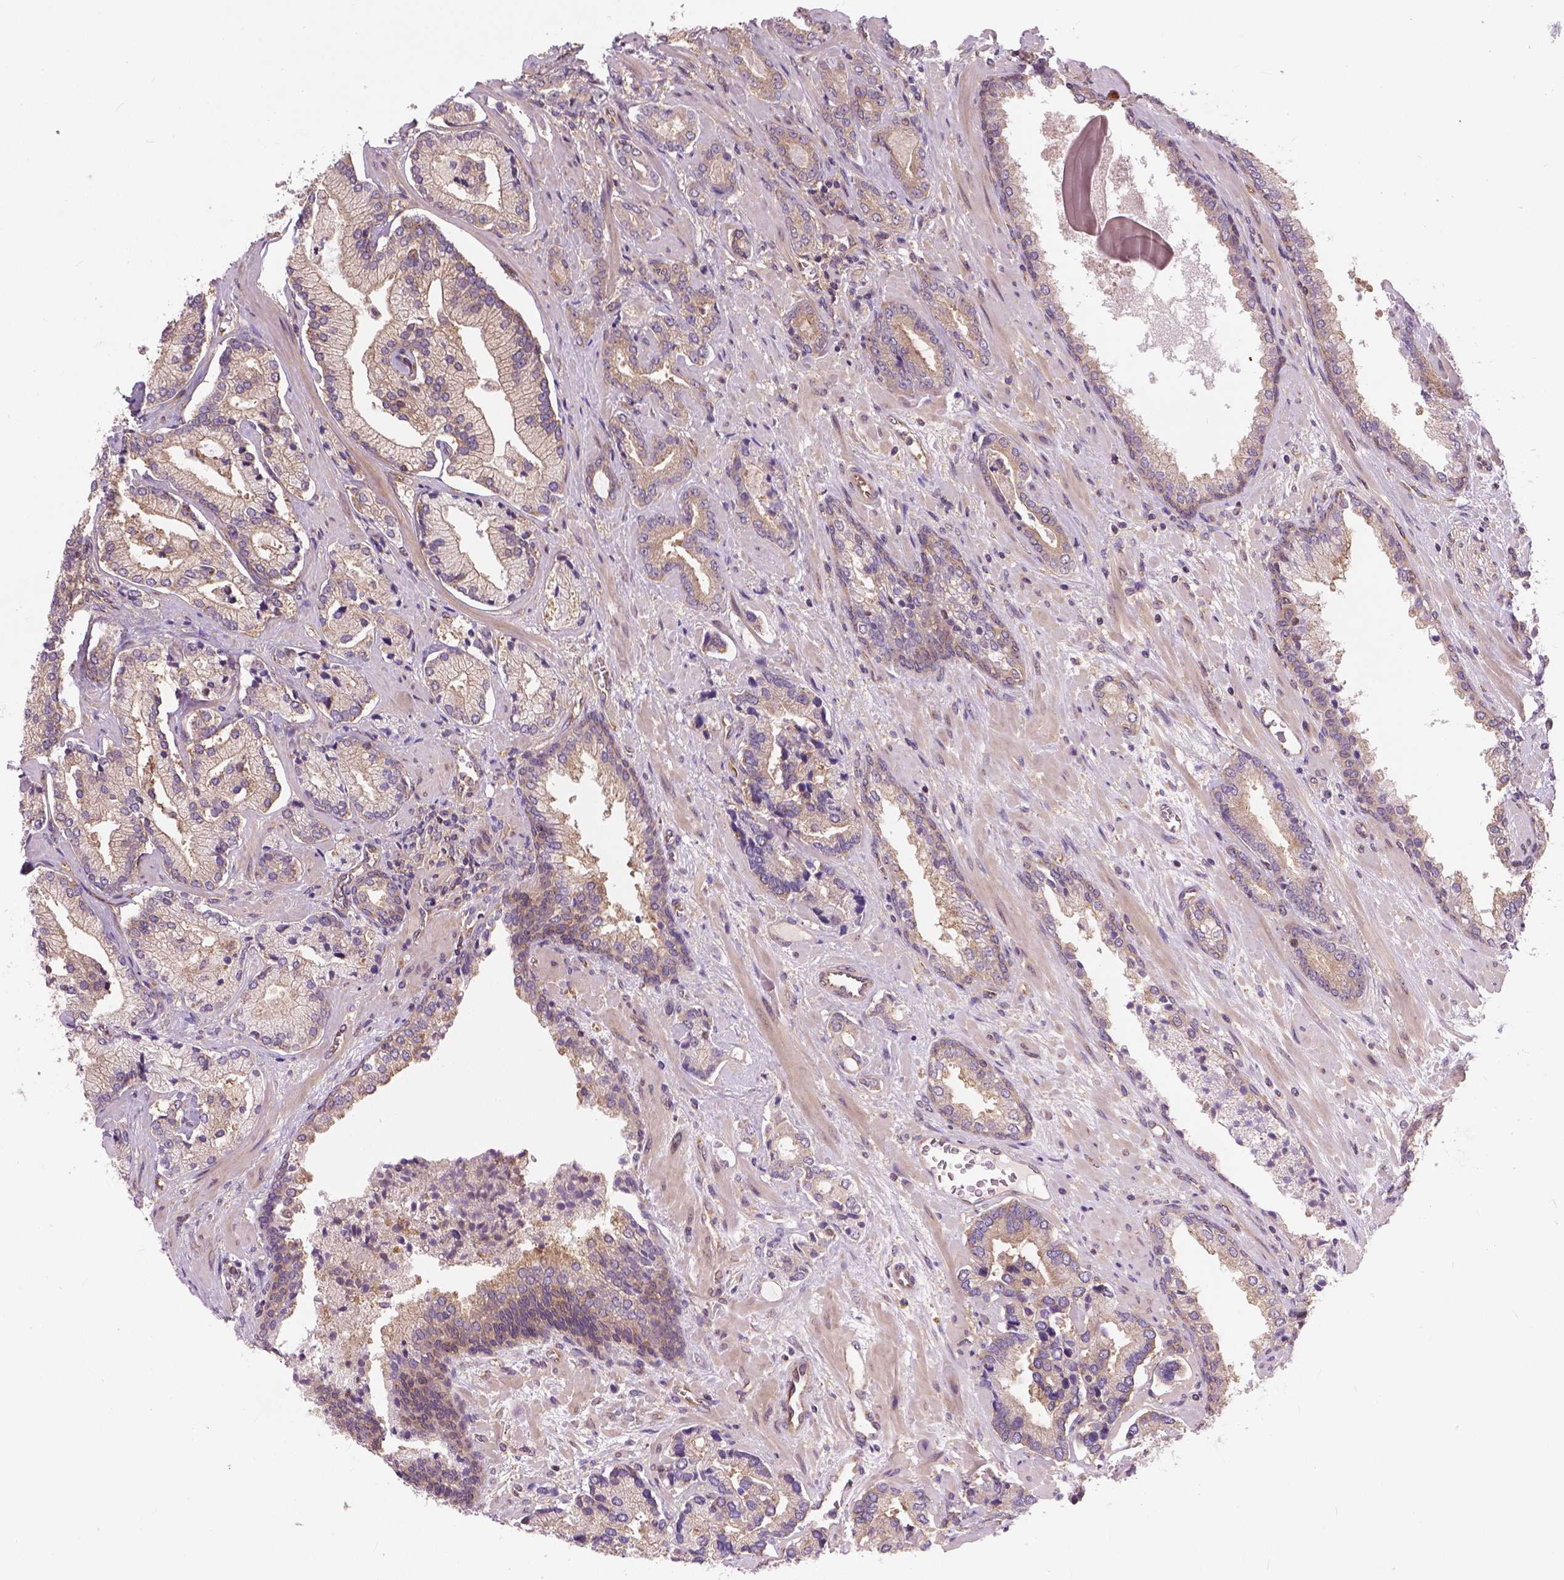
{"staining": {"intensity": "negative", "quantity": "none", "location": "none"}, "tissue": "prostate cancer", "cell_type": "Tumor cells", "image_type": "cancer", "snomed": [{"axis": "morphology", "description": "Adenocarcinoma, Low grade"}, {"axis": "topography", "description": "Prostate"}], "caption": "Immunohistochemical staining of prostate cancer (low-grade adenocarcinoma) shows no significant positivity in tumor cells. (Immunohistochemistry, brightfield microscopy, high magnification).", "gene": "MZT1", "patient": {"sex": "male", "age": 61}}